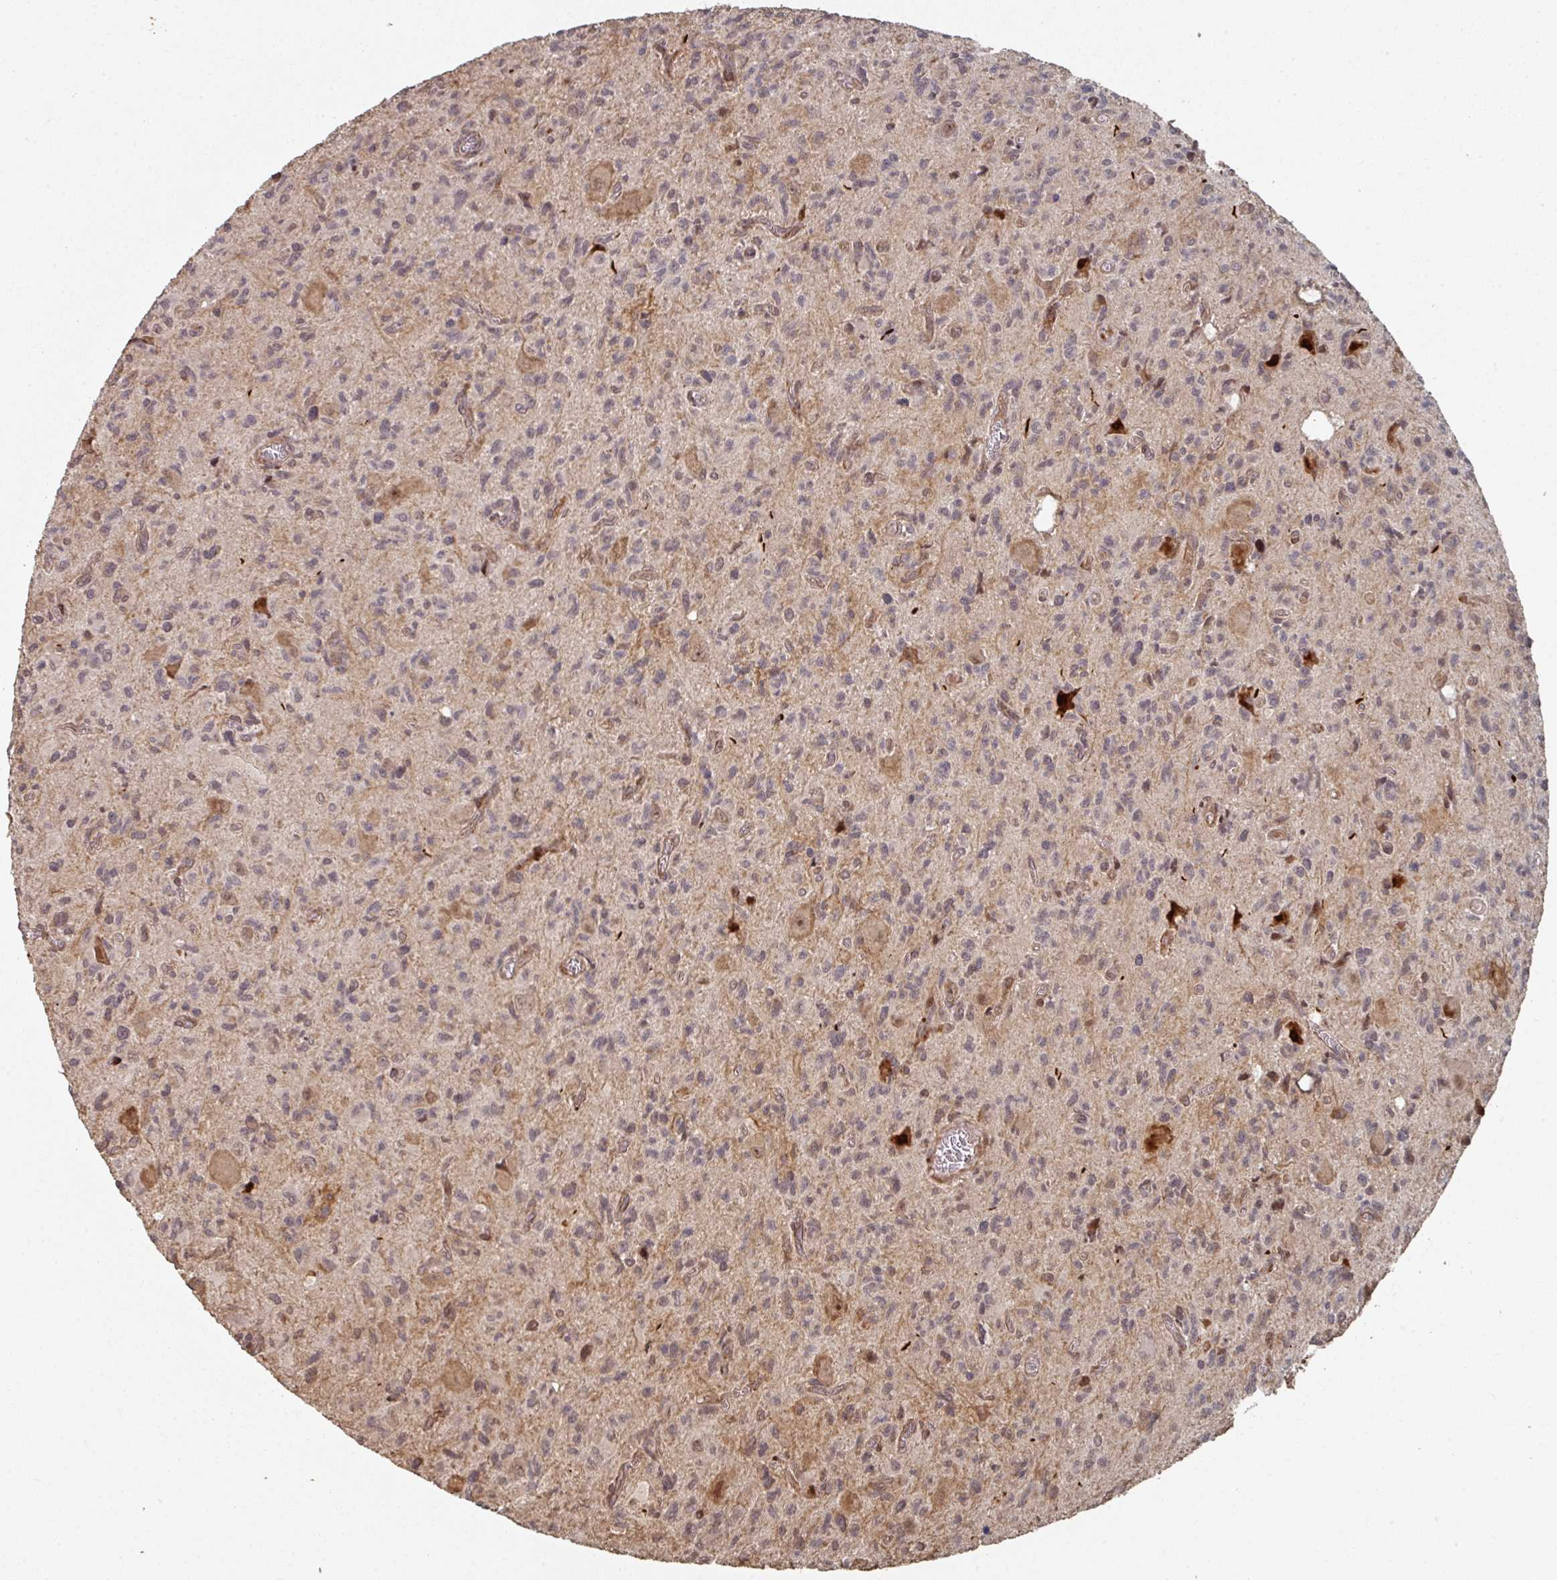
{"staining": {"intensity": "weak", "quantity": "25%-75%", "location": "cytoplasmic/membranous"}, "tissue": "glioma", "cell_type": "Tumor cells", "image_type": "cancer", "snomed": [{"axis": "morphology", "description": "Glioma, malignant, High grade"}, {"axis": "topography", "description": "Brain"}], "caption": "Brown immunohistochemical staining in malignant high-grade glioma exhibits weak cytoplasmic/membranous expression in about 25%-75% of tumor cells. The staining is performed using DAB brown chromogen to label protein expression. The nuclei are counter-stained blue using hematoxylin.", "gene": "CA7", "patient": {"sex": "male", "age": 76}}